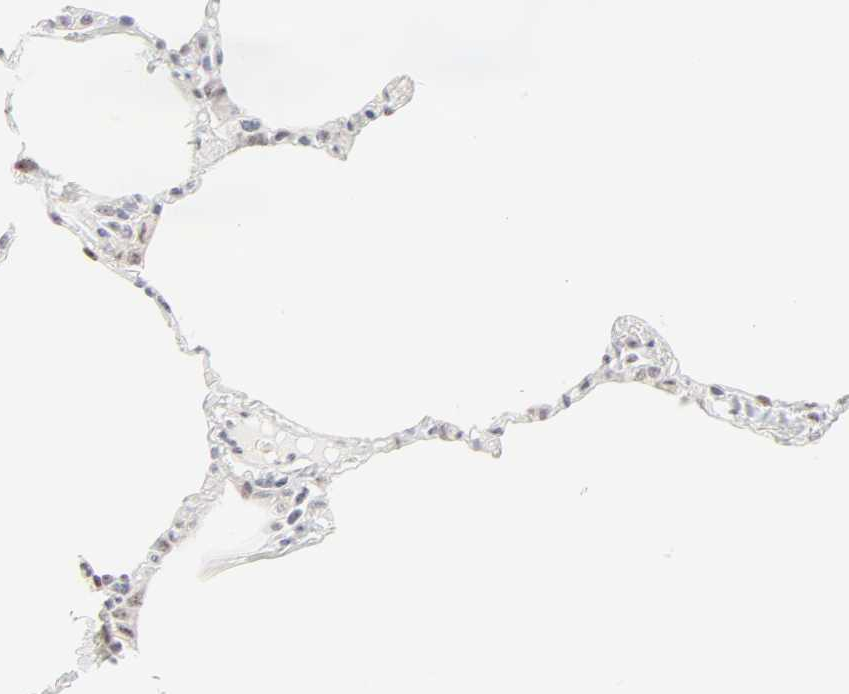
{"staining": {"intensity": "weak", "quantity": "<25%", "location": "nuclear"}, "tissue": "lung", "cell_type": "Alveolar cells", "image_type": "normal", "snomed": [{"axis": "morphology", "description": "Normal tissue, NOS"}, {"axis": "topography", "description": "Lung"}], "caption": "Alveolar cells show no significant protein staining in unremarkable lung. (DAB IHC, high magnification).", "gene": "NFIL3", "patient": {"sex": "female", "age": 49}}